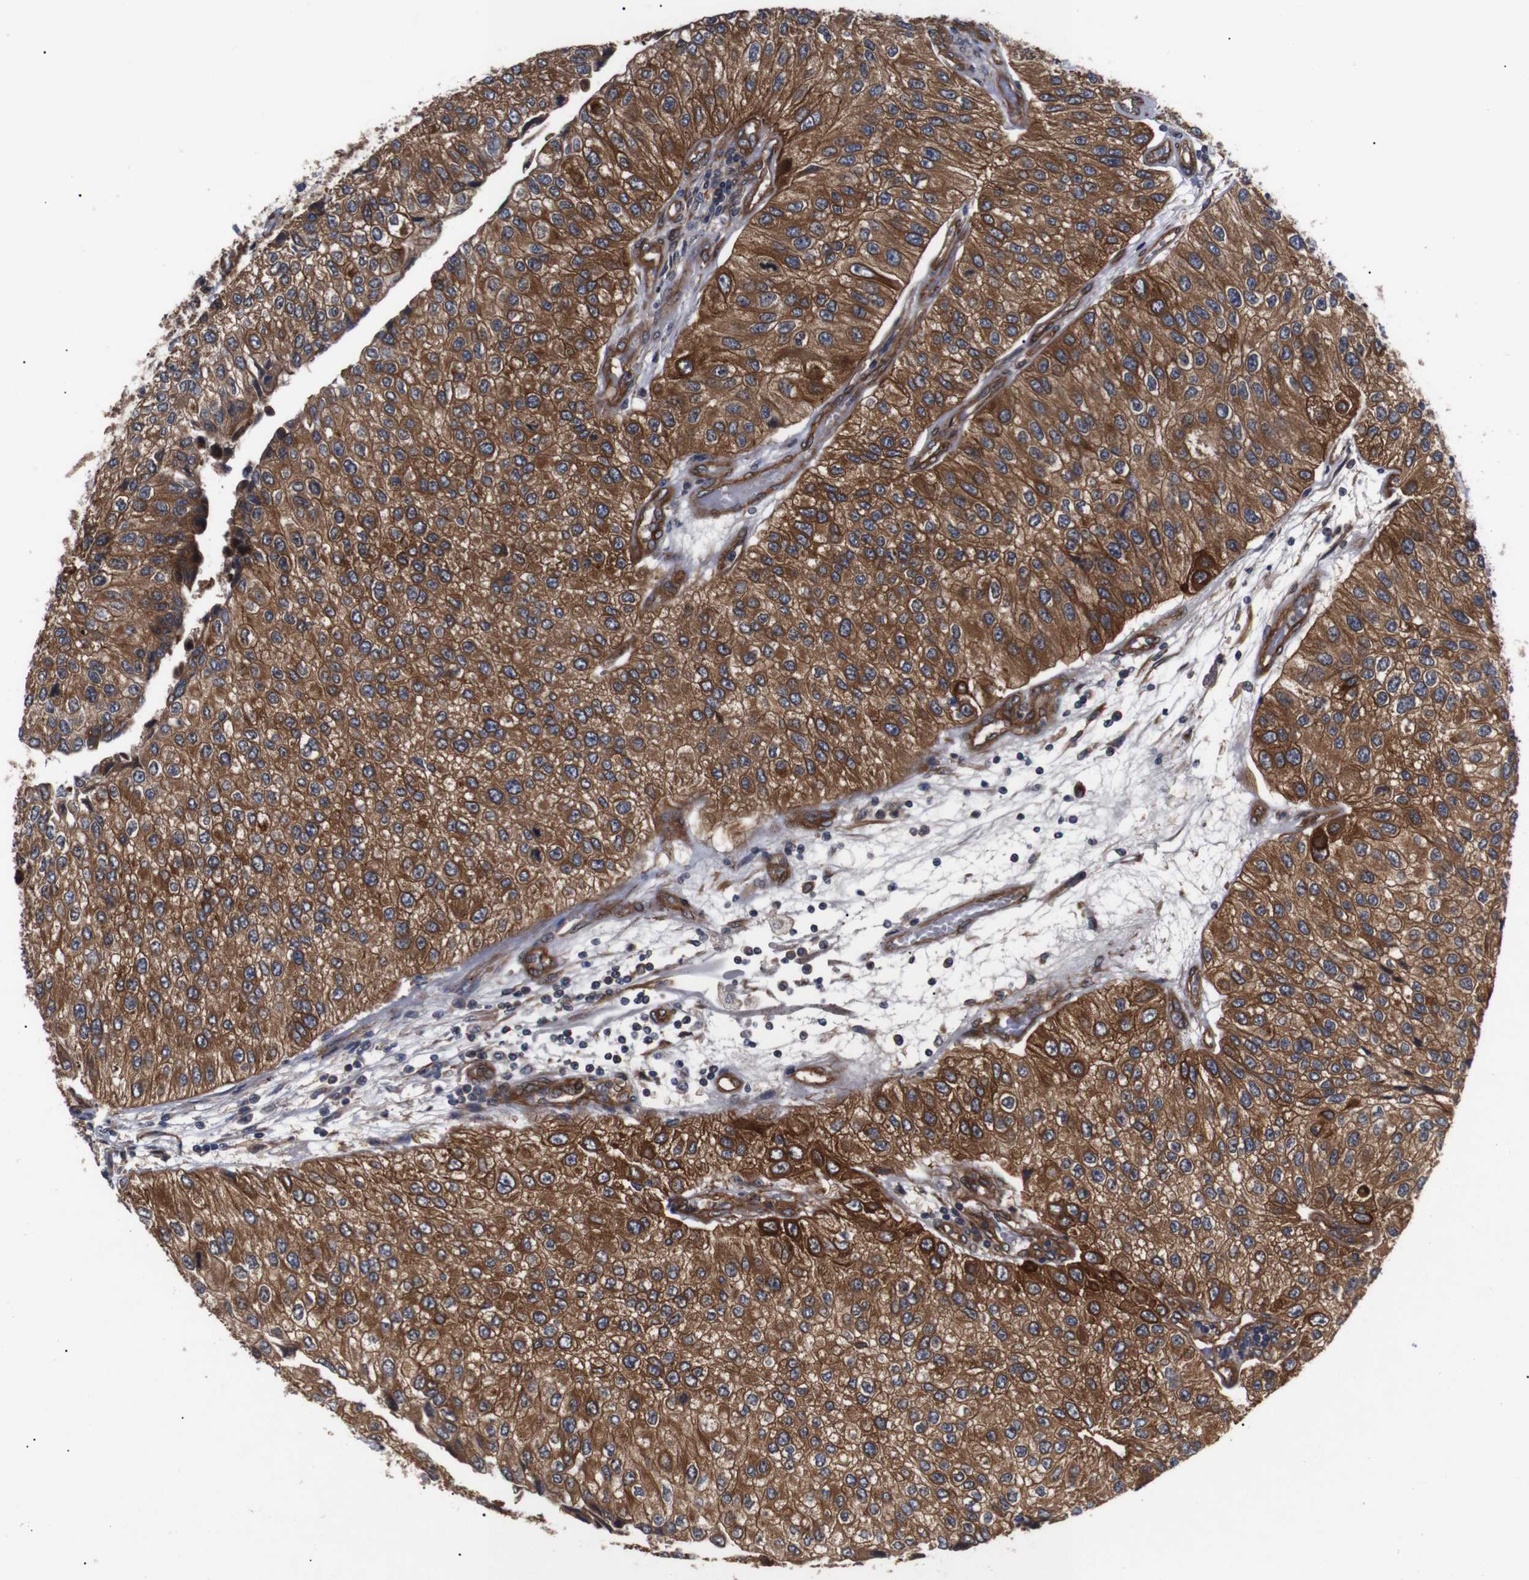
{"staining": {"intensity": "strong", "quantity": ">75%", "location": "cytoplasmic/membranous"}, "tissue": "urothelial cancer", "cell_type": "Tumor cells", "image_type": "cancer", "snomed": [{"axis": "morphology", "description": "Urothelial carcinoma, High grade"}, {"axis": "topography", "description": "Kidney"}, {"axis": "topography", "description": "Urinary bladder"}], "caption": "A brown stain labels strong cytoplasmic/membranous staining of a protein in human urothelial carcinoma (high-grade) tumor cells. The protein is stained brown, and the nuclei are stained in blue (DAB (3,3'-diaminobenzidine) IHC with brightfield microscopy, high magnification).", "gene": "PAWR", "patient": {"sex": "male", "age": 77}}